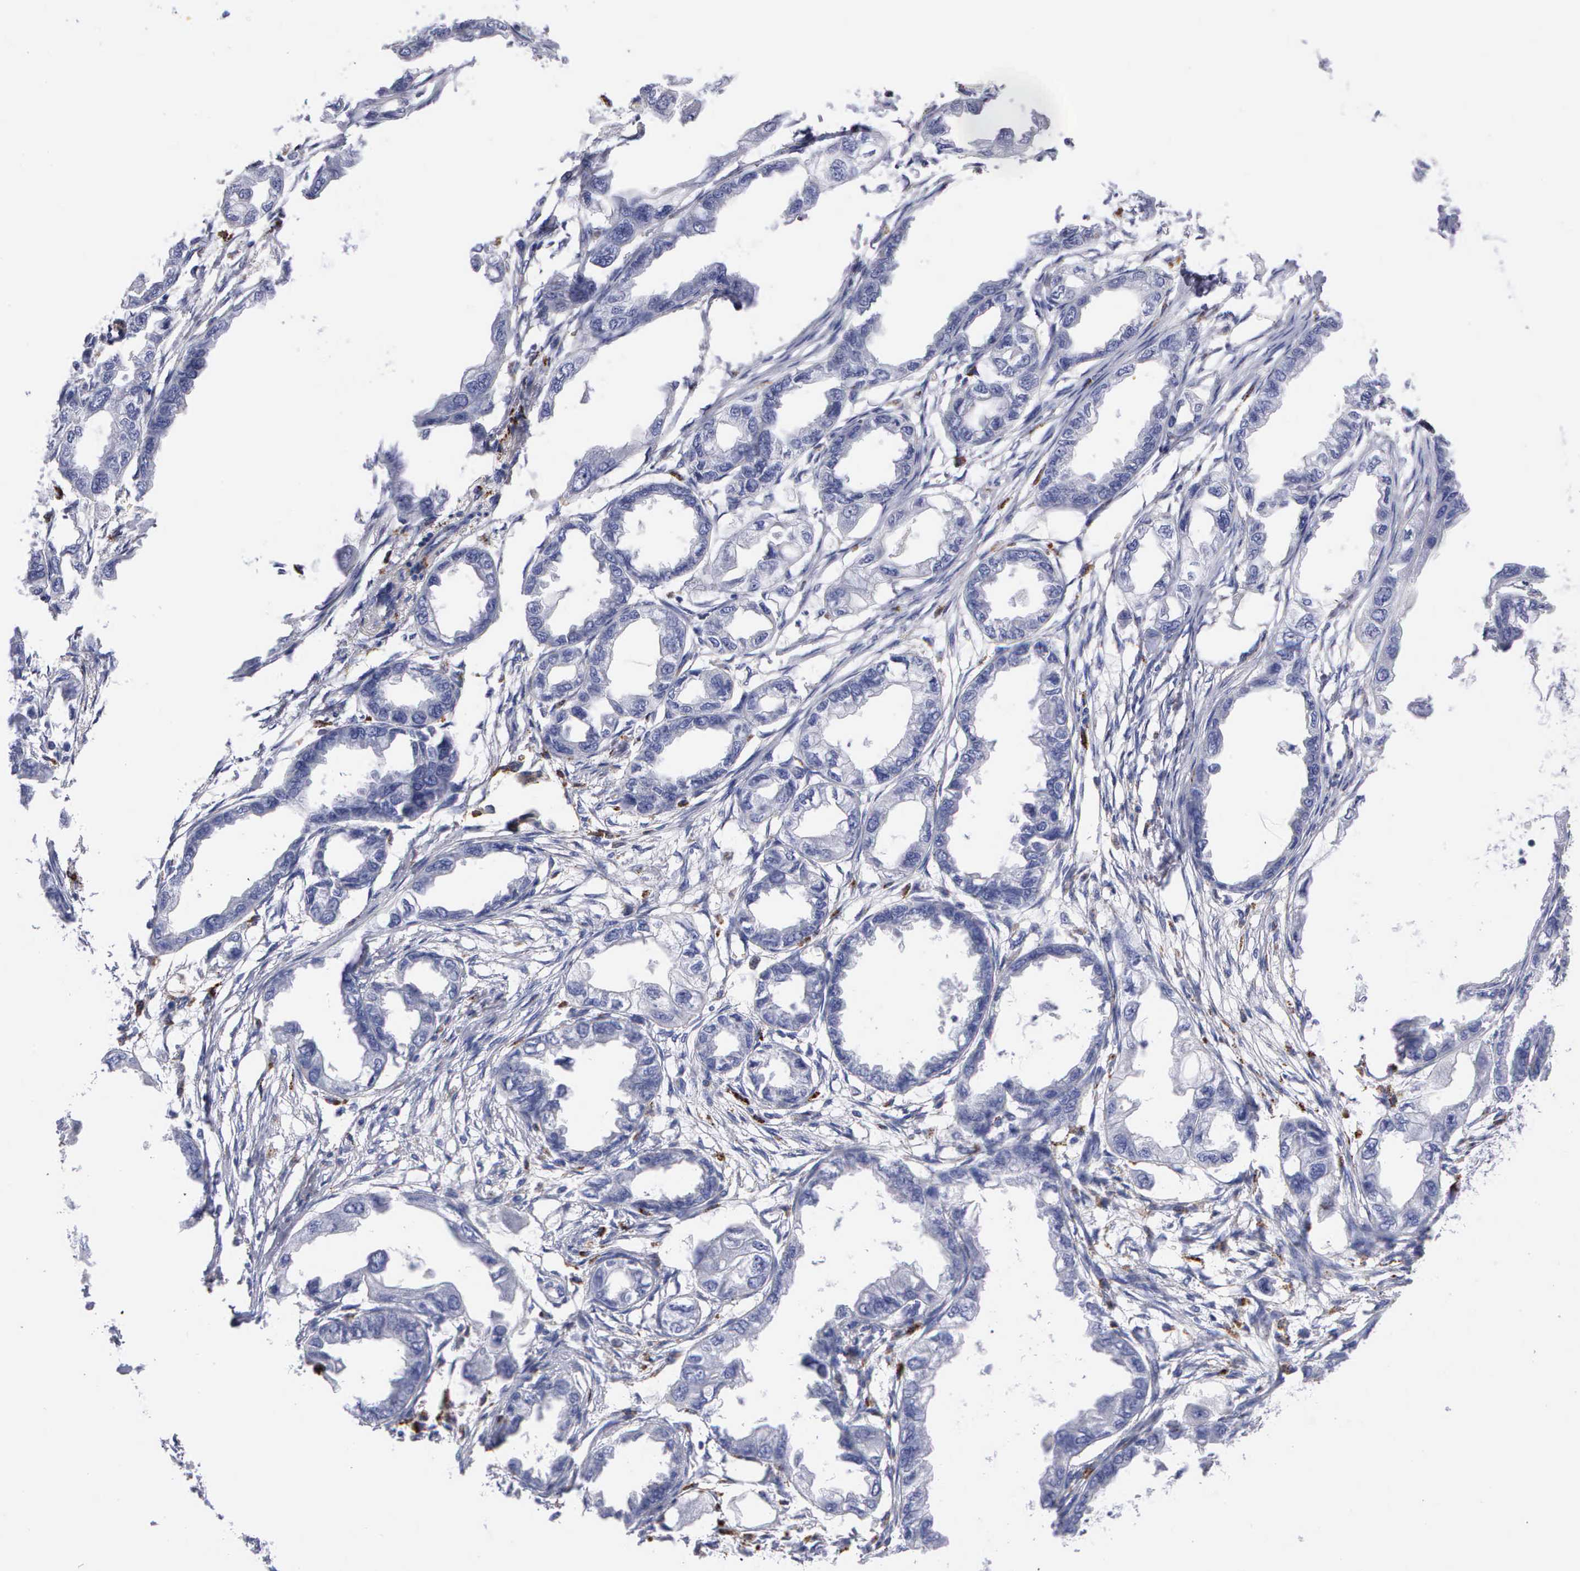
{"staining": {"intensity": "negative", "quantity": "none", "location": "none"}, "tissue": "endometrial cancer", "cell_type": "Tumor cells", "image_type": "cancer", "snomed": [{"axis": "morphology", "description": "Adenocarcinoma, NOS"}, {"axis": "topography", "description": "Endometrium"}], "caption": "This is an IHC photomicrograph of endometrial cancer. There is no positivity in tumor cells.", "gene": "CTSL", "patient": {"sex": "female", "age": 67}}